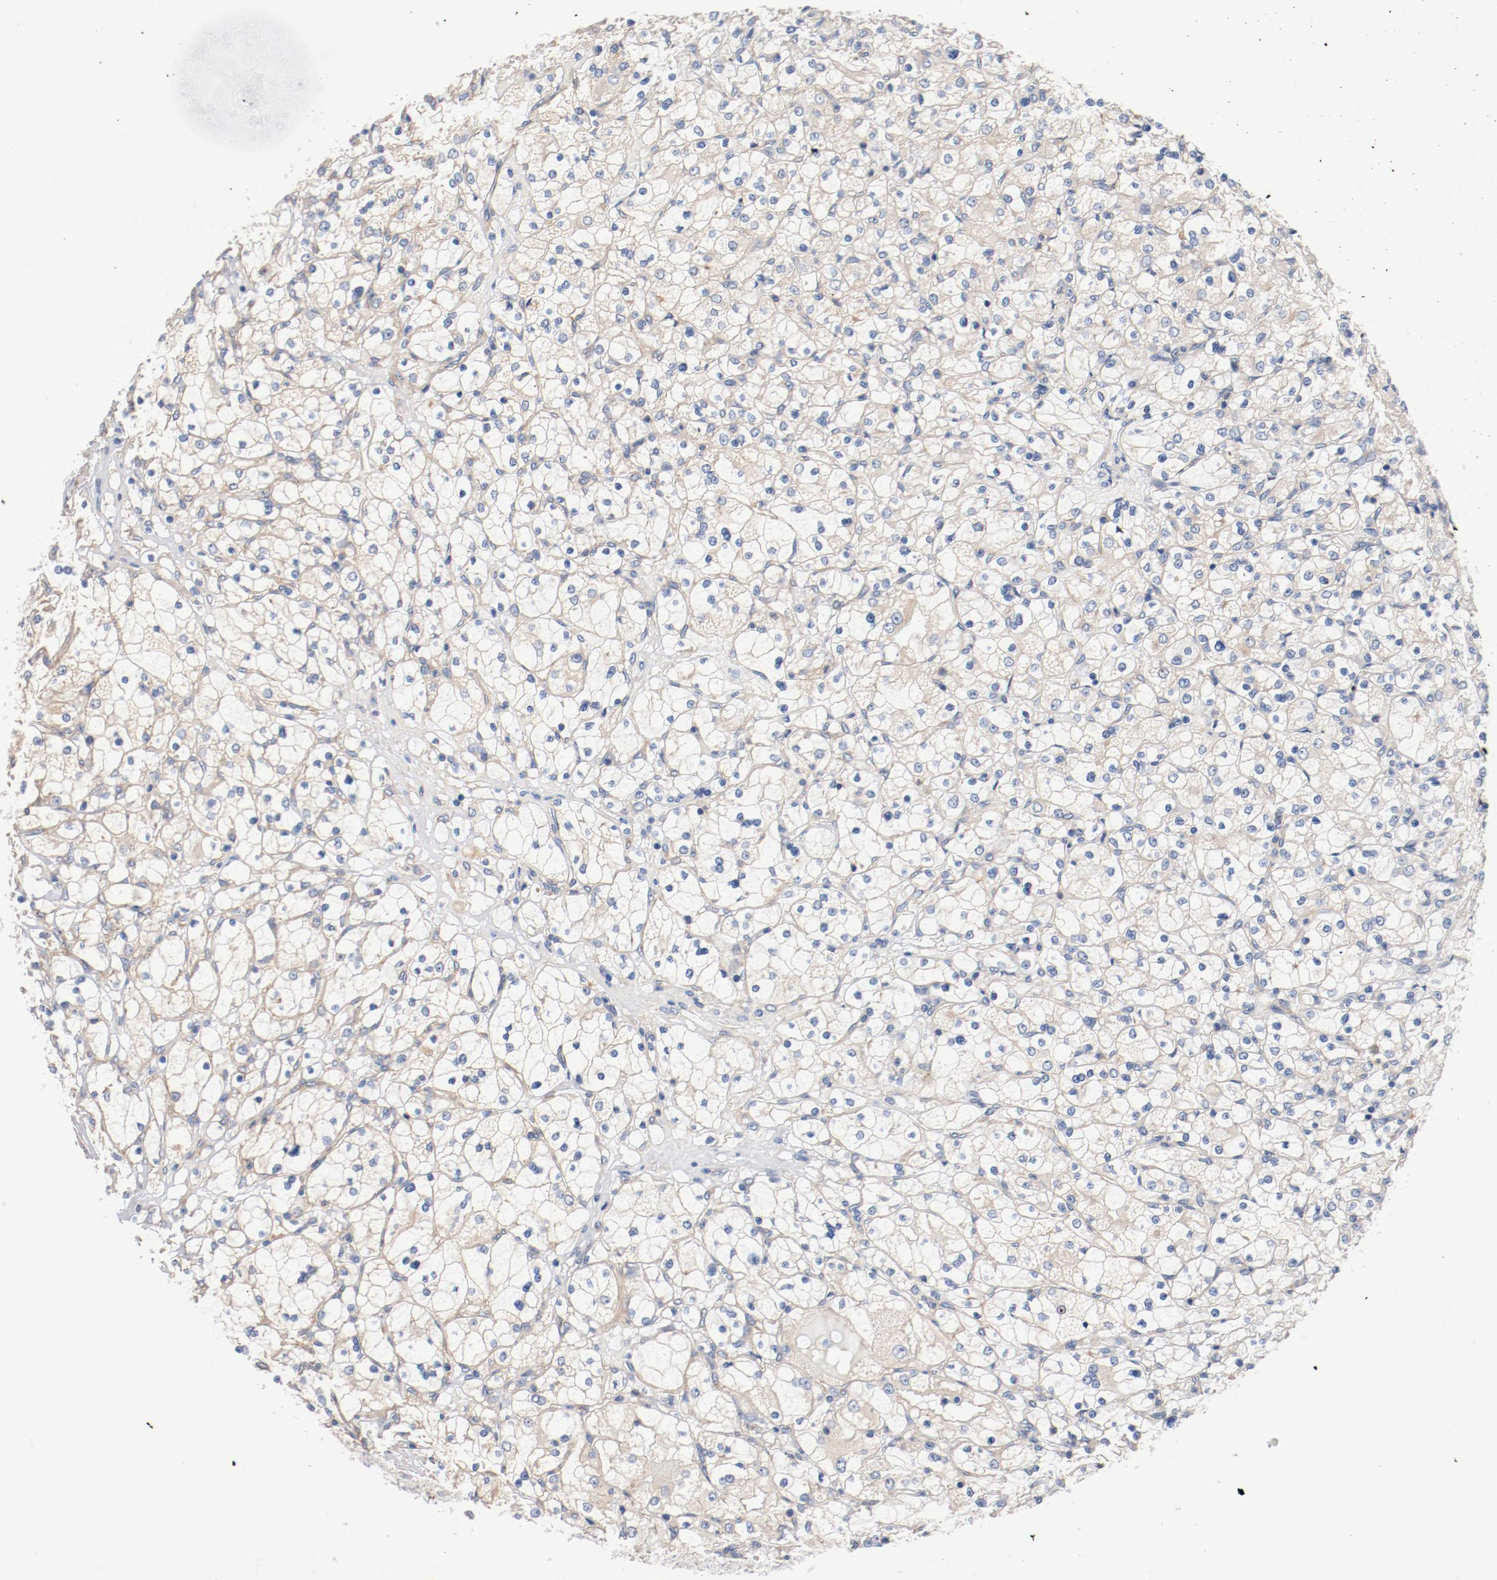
{"staining": {"intensity": "negative", "quantity": "none", "location": "none"}, "tissue": "renal cancer", "cell_type": "Tumor cells", "image_type": "cancer", "snomed": [{"axis": "morphology", "description": "Adenocarcinoma, NOS"}, {"axis": "topography", "description": "Kidney"}], "caption": "There is no significant positivity in tumor cells of renal adenocarcinoma.", "gene": "ILK", "patient": {"sex": "female", "age": 83}}